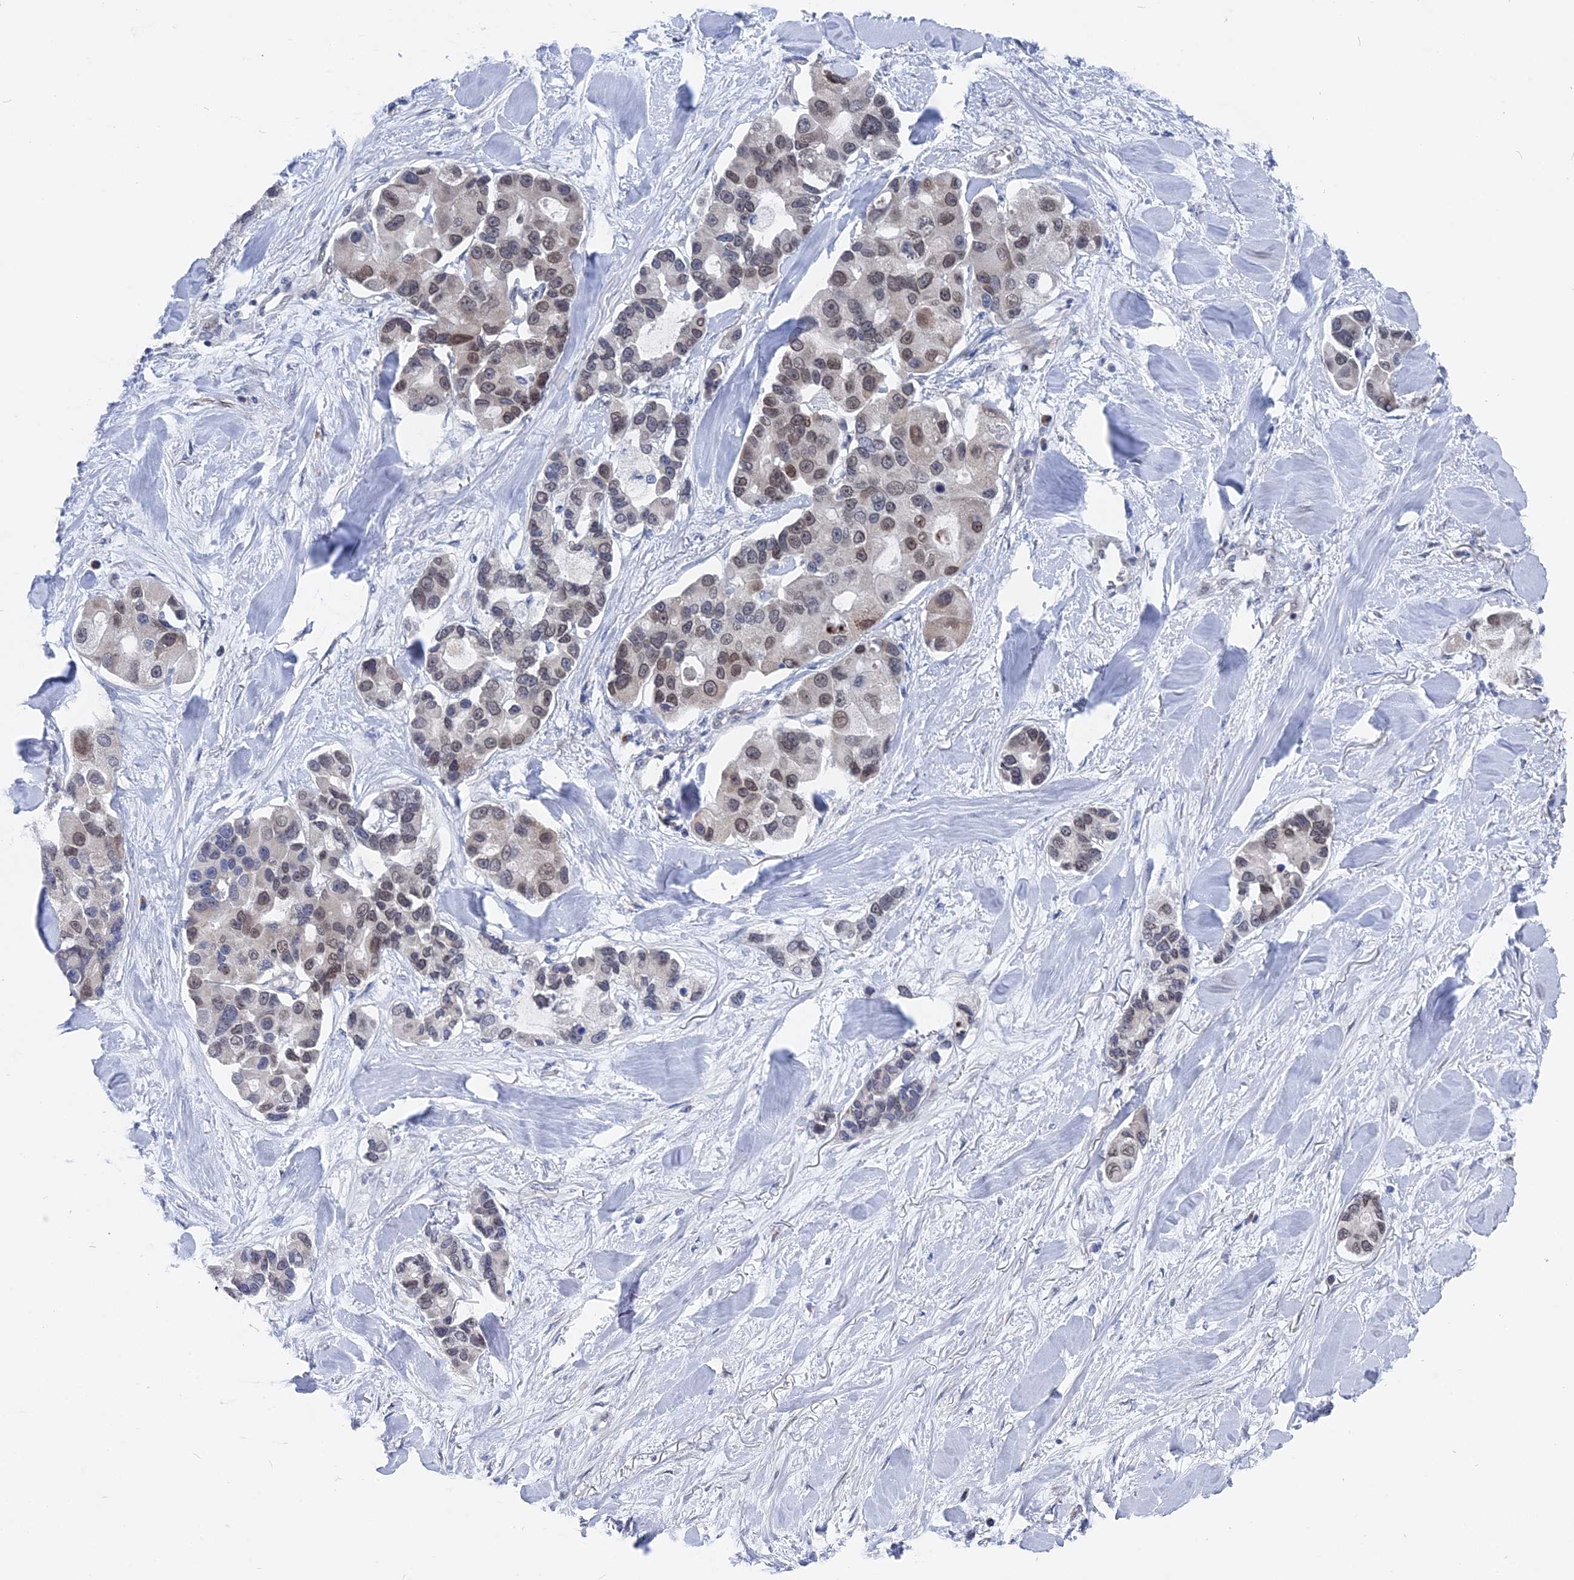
{"staining": {"intensity": "weak", "quantity": "<25%", "location": "nuclear"}, "tissue": "lung cancer", "cell_type": "Tumor cells", "image_type": "cancer", "snomed": [{"axis": "morphology", "description": "Adenocarcinoma, NOS"}, {"axis": "topography", "description": "Lung"}], "caption": "Adenocarcinoma (lung) stained for a protein using immunohistochemistry shows no positivity tumor cells.", "gene": "MTRF1", "patient": {"sex": "female", "age": 54}}